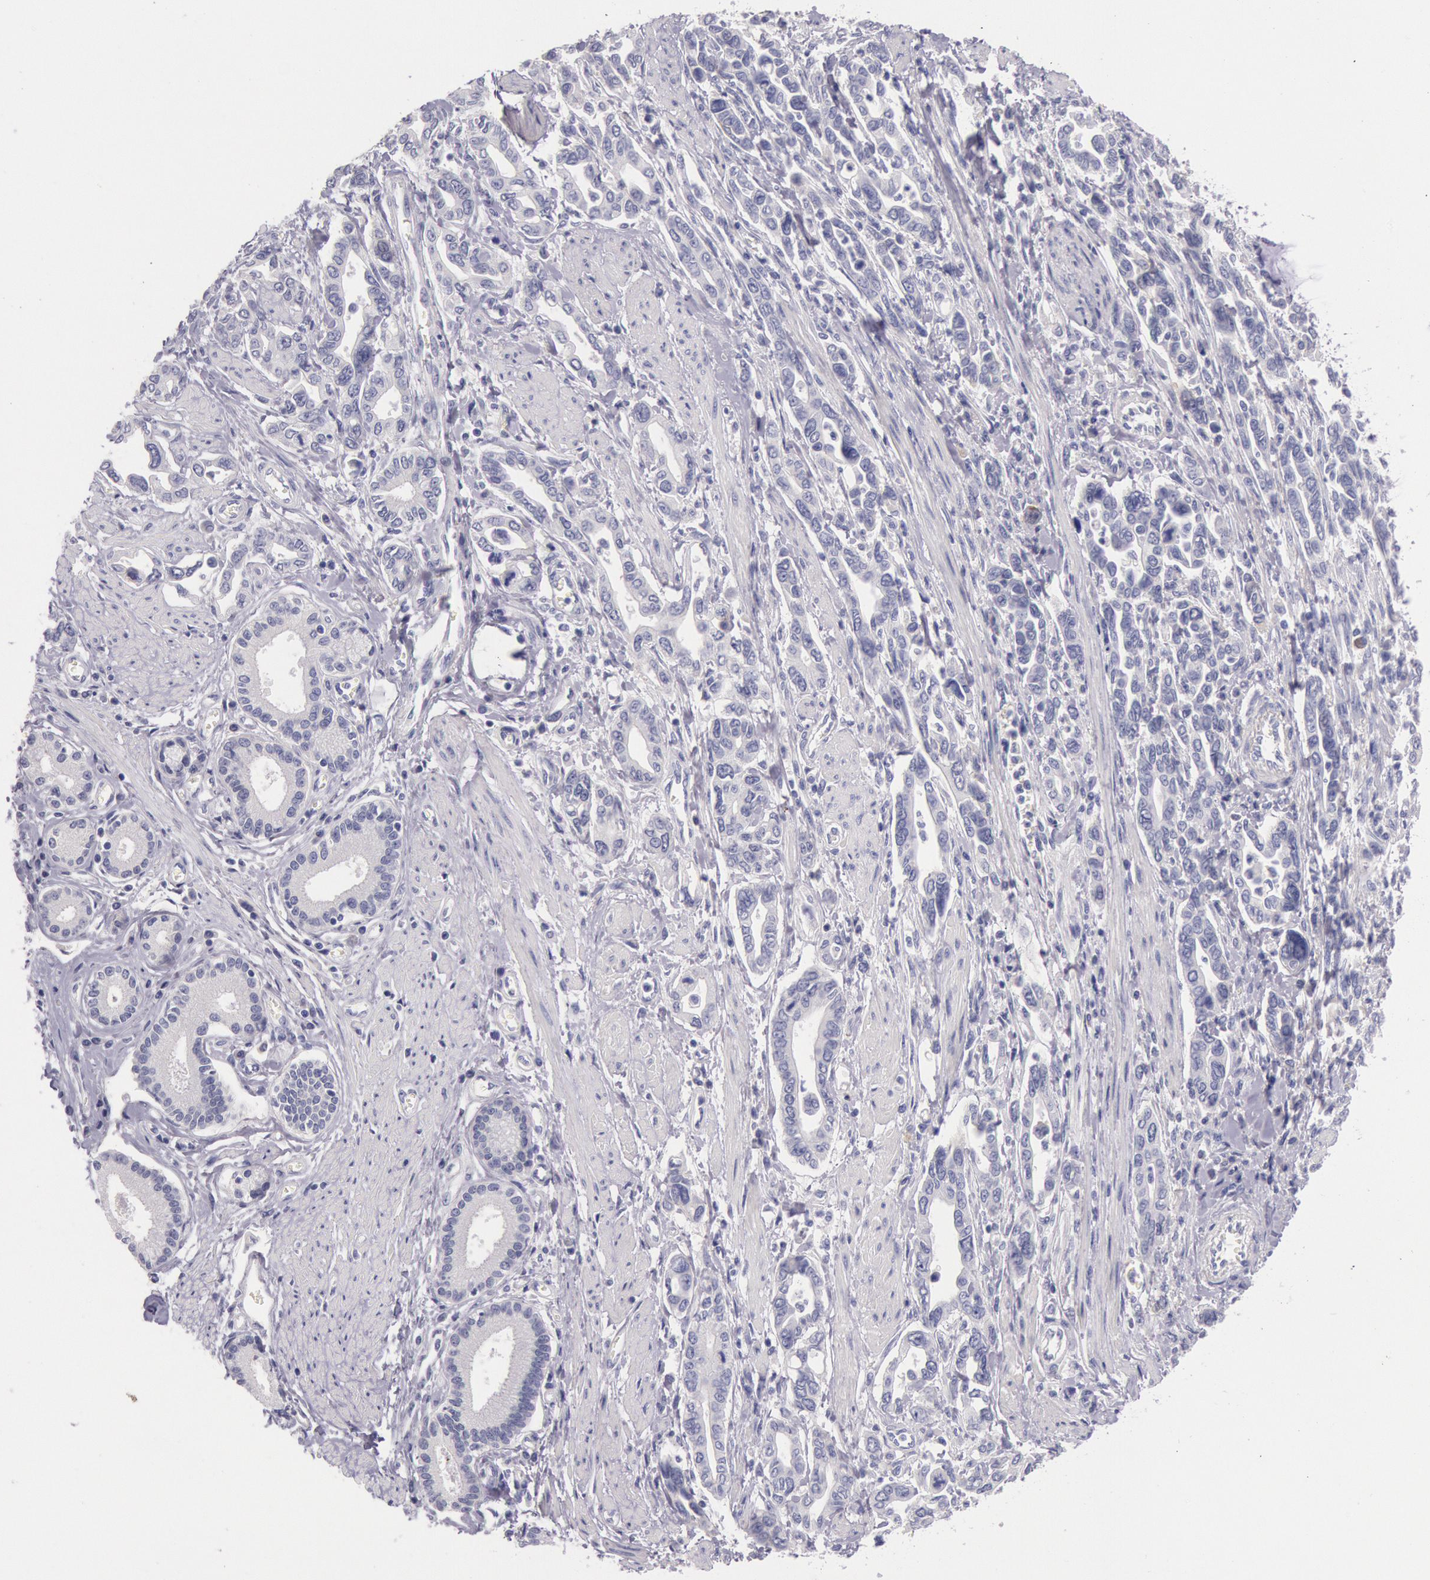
{"staining": {"intensity": "negative", "quantity": "none", "location": "none"}, "tissue": "pancreatic cancer", "cell_type": "Tumor cells", "image_type": "cancer", "snomed": [{"axis": "morphology", "description": "Adenocarcinoma, NOS"}, {"axis": "topography", "description": "Pancreas"}], "caption": "Human pancreatic cancer stained for a protein using IHC exhibits no staining in tumor cells.", "gene": "EGFR", "patient": {"sex": "female", "age": 57}}